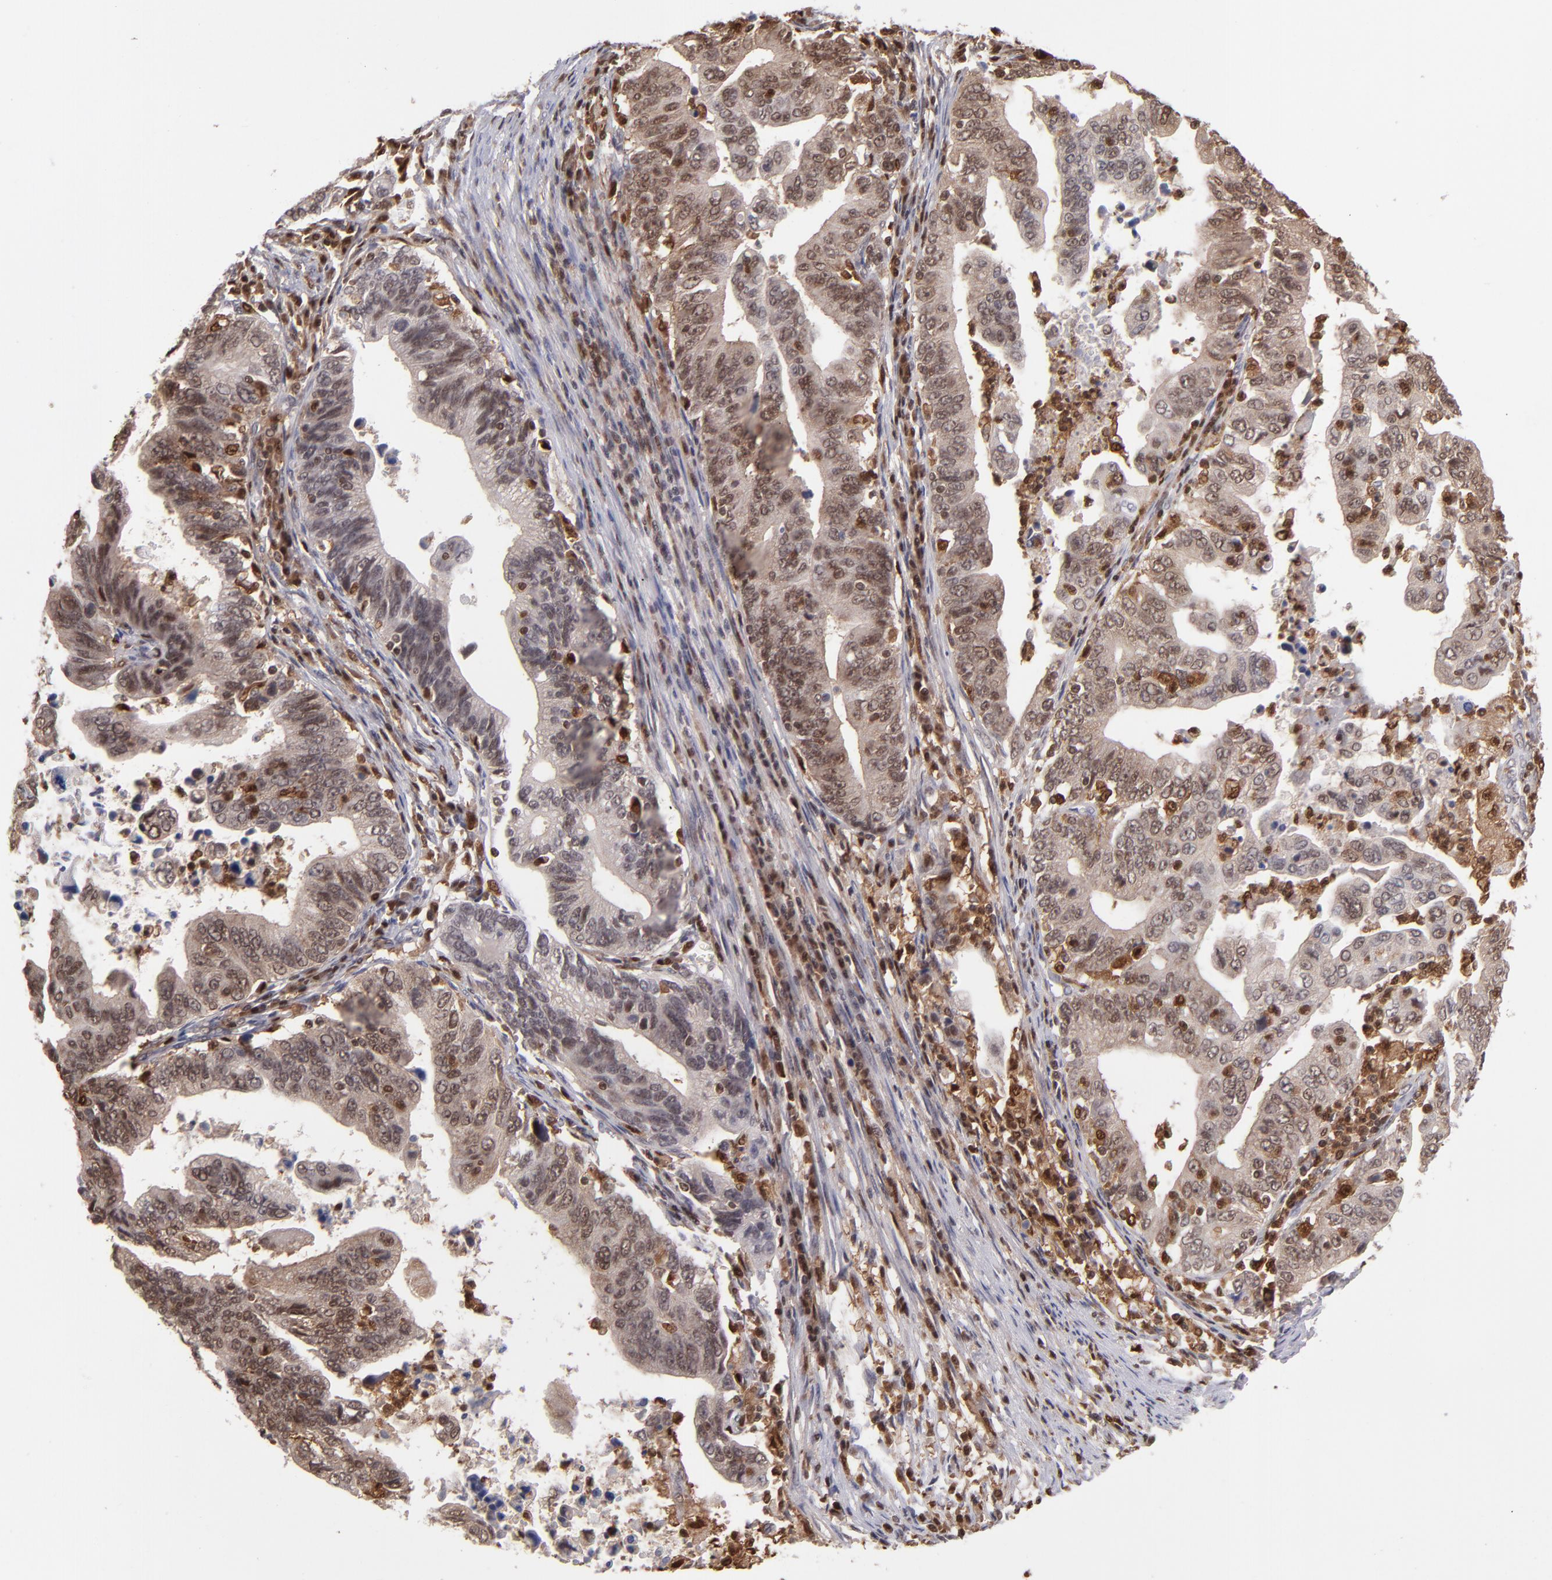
{"staining": {"intensity": "moderate", "quantity": ">75%", "location": "cytoplasmic/membranous,nuclear"}, "tissue": "stomach cancer", "cell_type": "Tumor cells", "image_type": "cancer", "snomed": [{"axis": "morphology", "description": "Adenocarcinoma, NOS"}, {"axis": "topography", "description": "Stomach, upper"}], "caption": "A micrograph of human stomach cancer stained for a protein shows moderate cytoplasmic/membranous and nuclear brown staining in tumor cells.", "gene": "GRB2", "patient": {"sex": "female", "age": 50}}